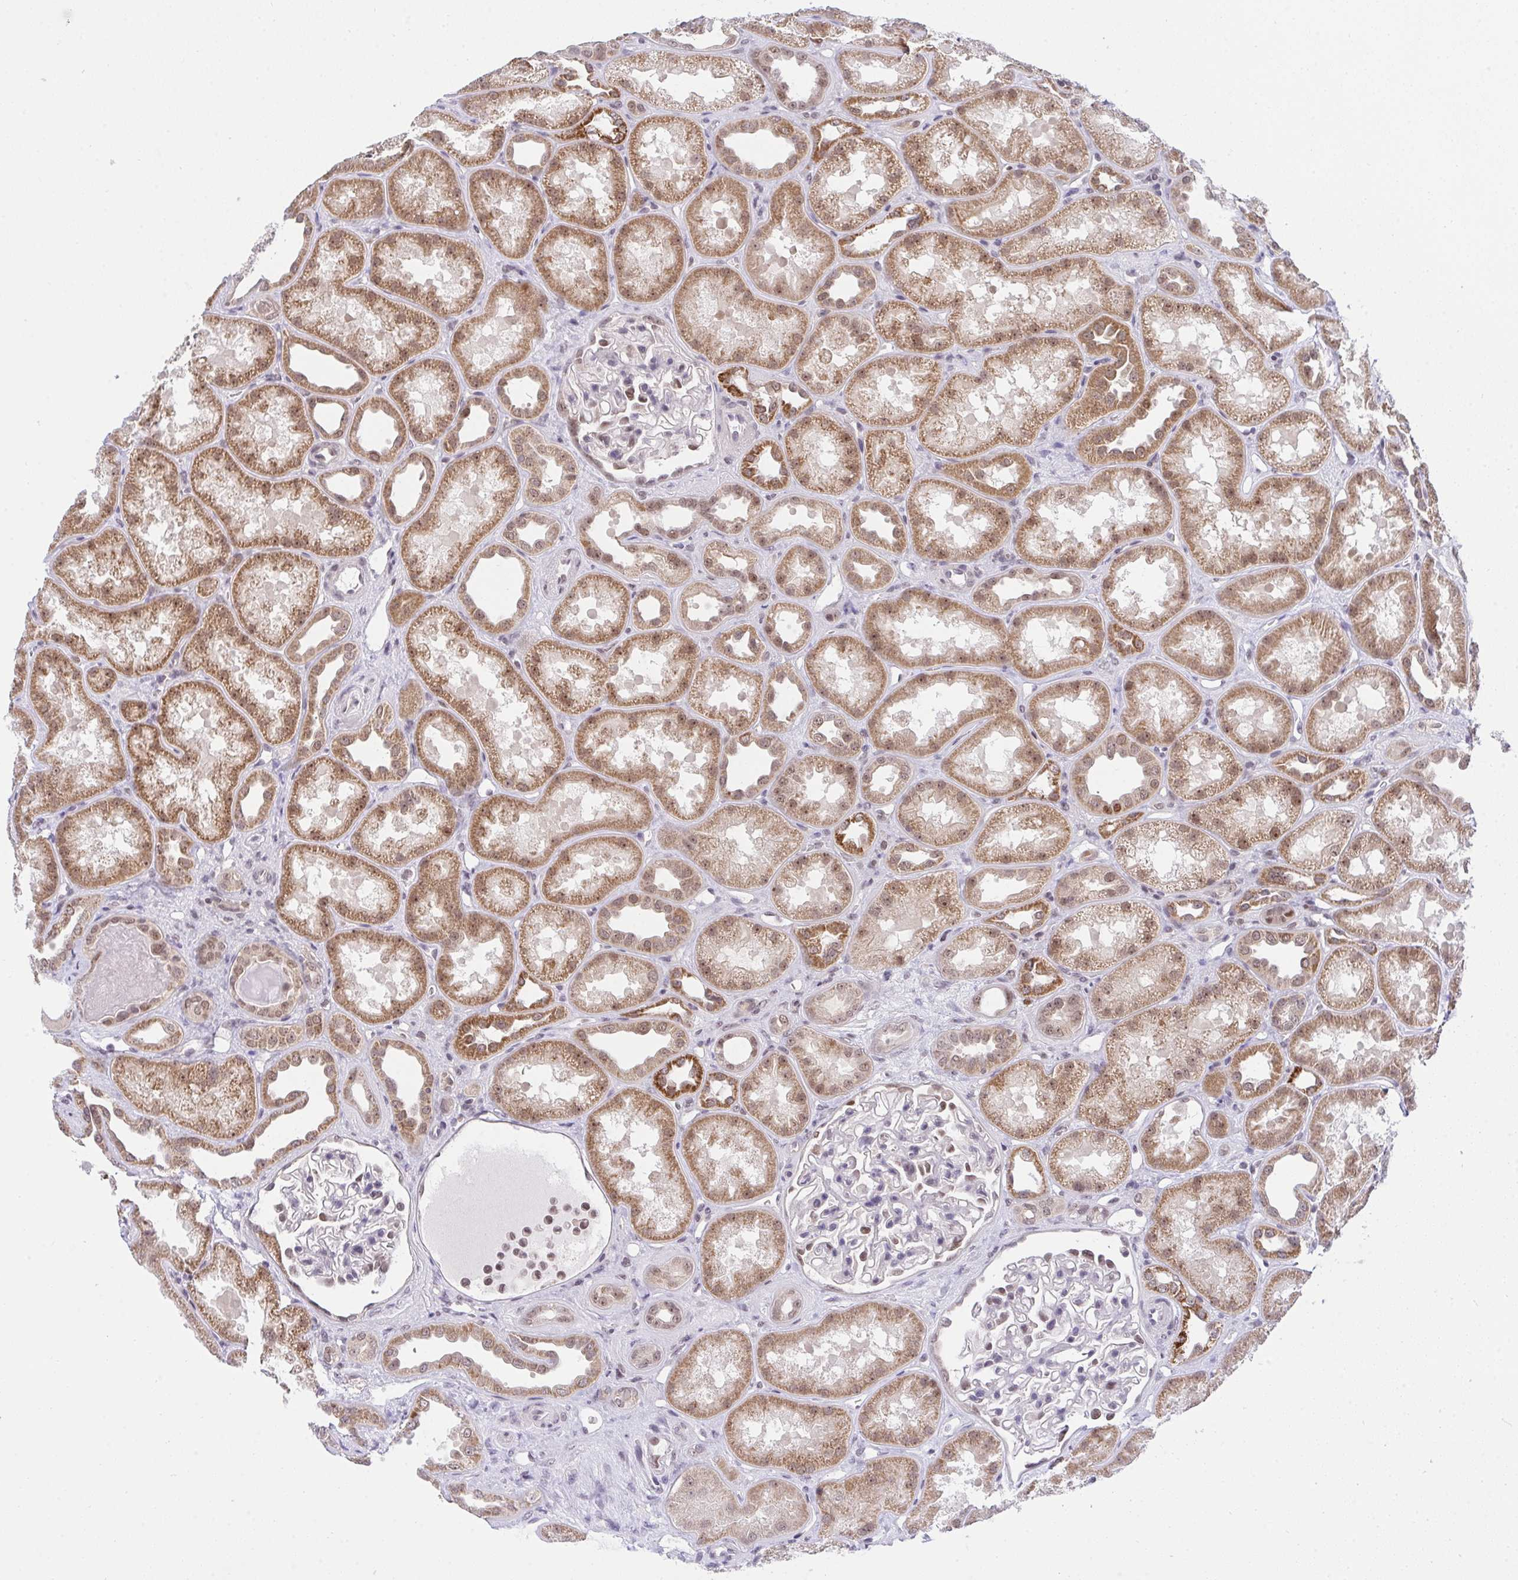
{"staining": {"intensity": "weak", "quantity": "25%-75%", "location": "nuclear"}, "tissue": "kidney", "cell_type": "Cells in glomeruli", "image_type": "normal", "snomed": [{"axis": "morphology", "description": "Normal tissue, NOS"}, {"axis": "topography", "description": "Kidney"}], "caption": "This micrograph reveals immunohistochemistry (IHC) staining of unremarkable human kidney, with low weak nuclear positivity in approximately 25%-75% of cells in glomeruli.", "gene": "RFC4", "patient": {"sex": "male", "age": 61}}